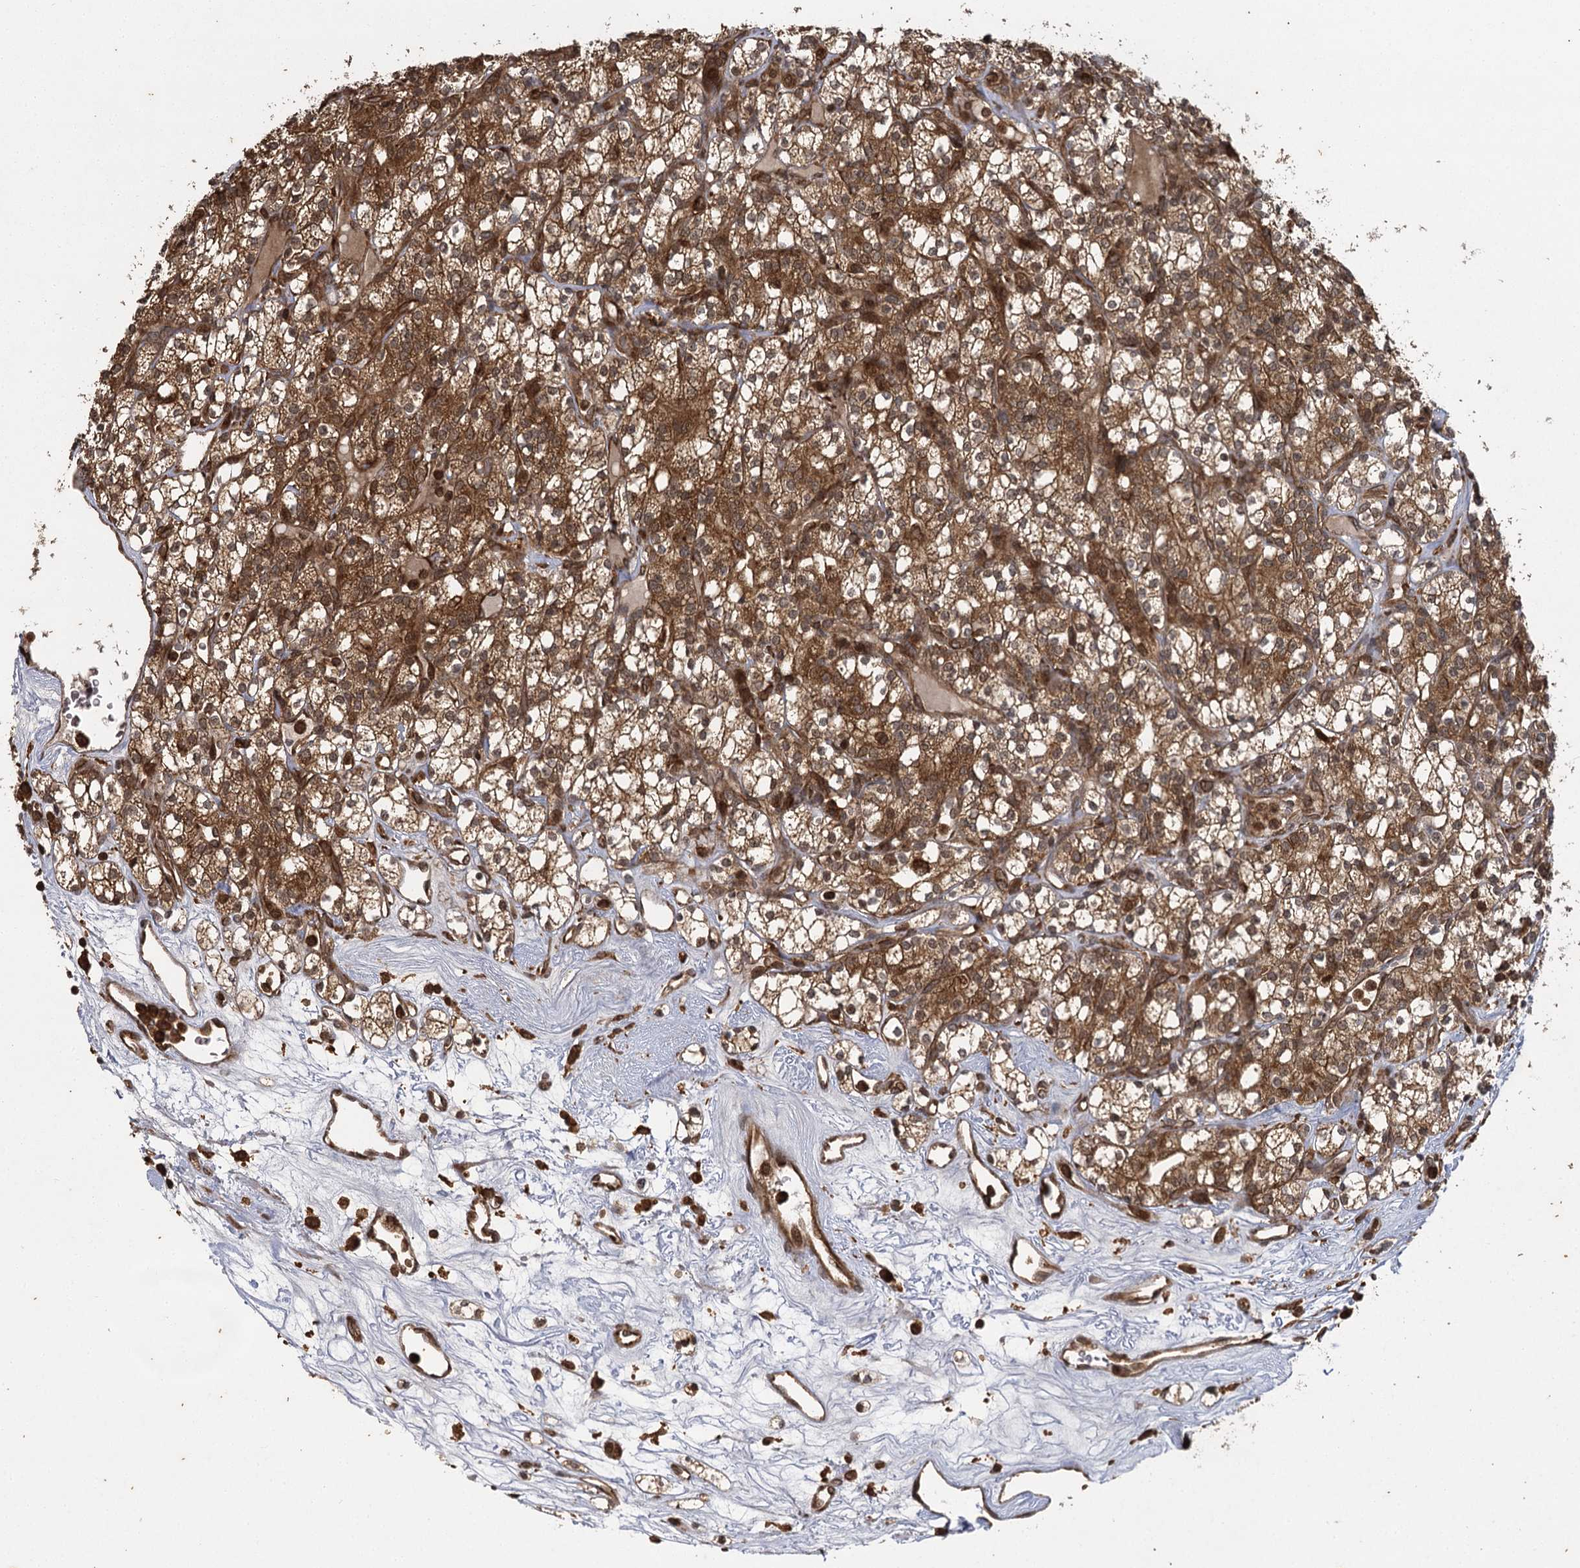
{"staining": {"intensity": "strong", "quantity": ">75%", "location": "cytoplasmic/membranous,nuclear"}, "tissue": "renal cancer", "cell_type": "Tumor cells", "image_type": "cancer", "snomed": [{"axis": "morphology", "description": "Adenocarcinoma, NOS"}, {"axis": "topography", "description": "Kidney"}], "caption": "Renal adenocarcinoma was stained to show a protein in brown. There is high levels of strong cytoplasmic/membranous and nuclear expression in about >75% of tumor cells.", "gene": "IL11RA", "patient": {"sex": "male", "age": 77}}